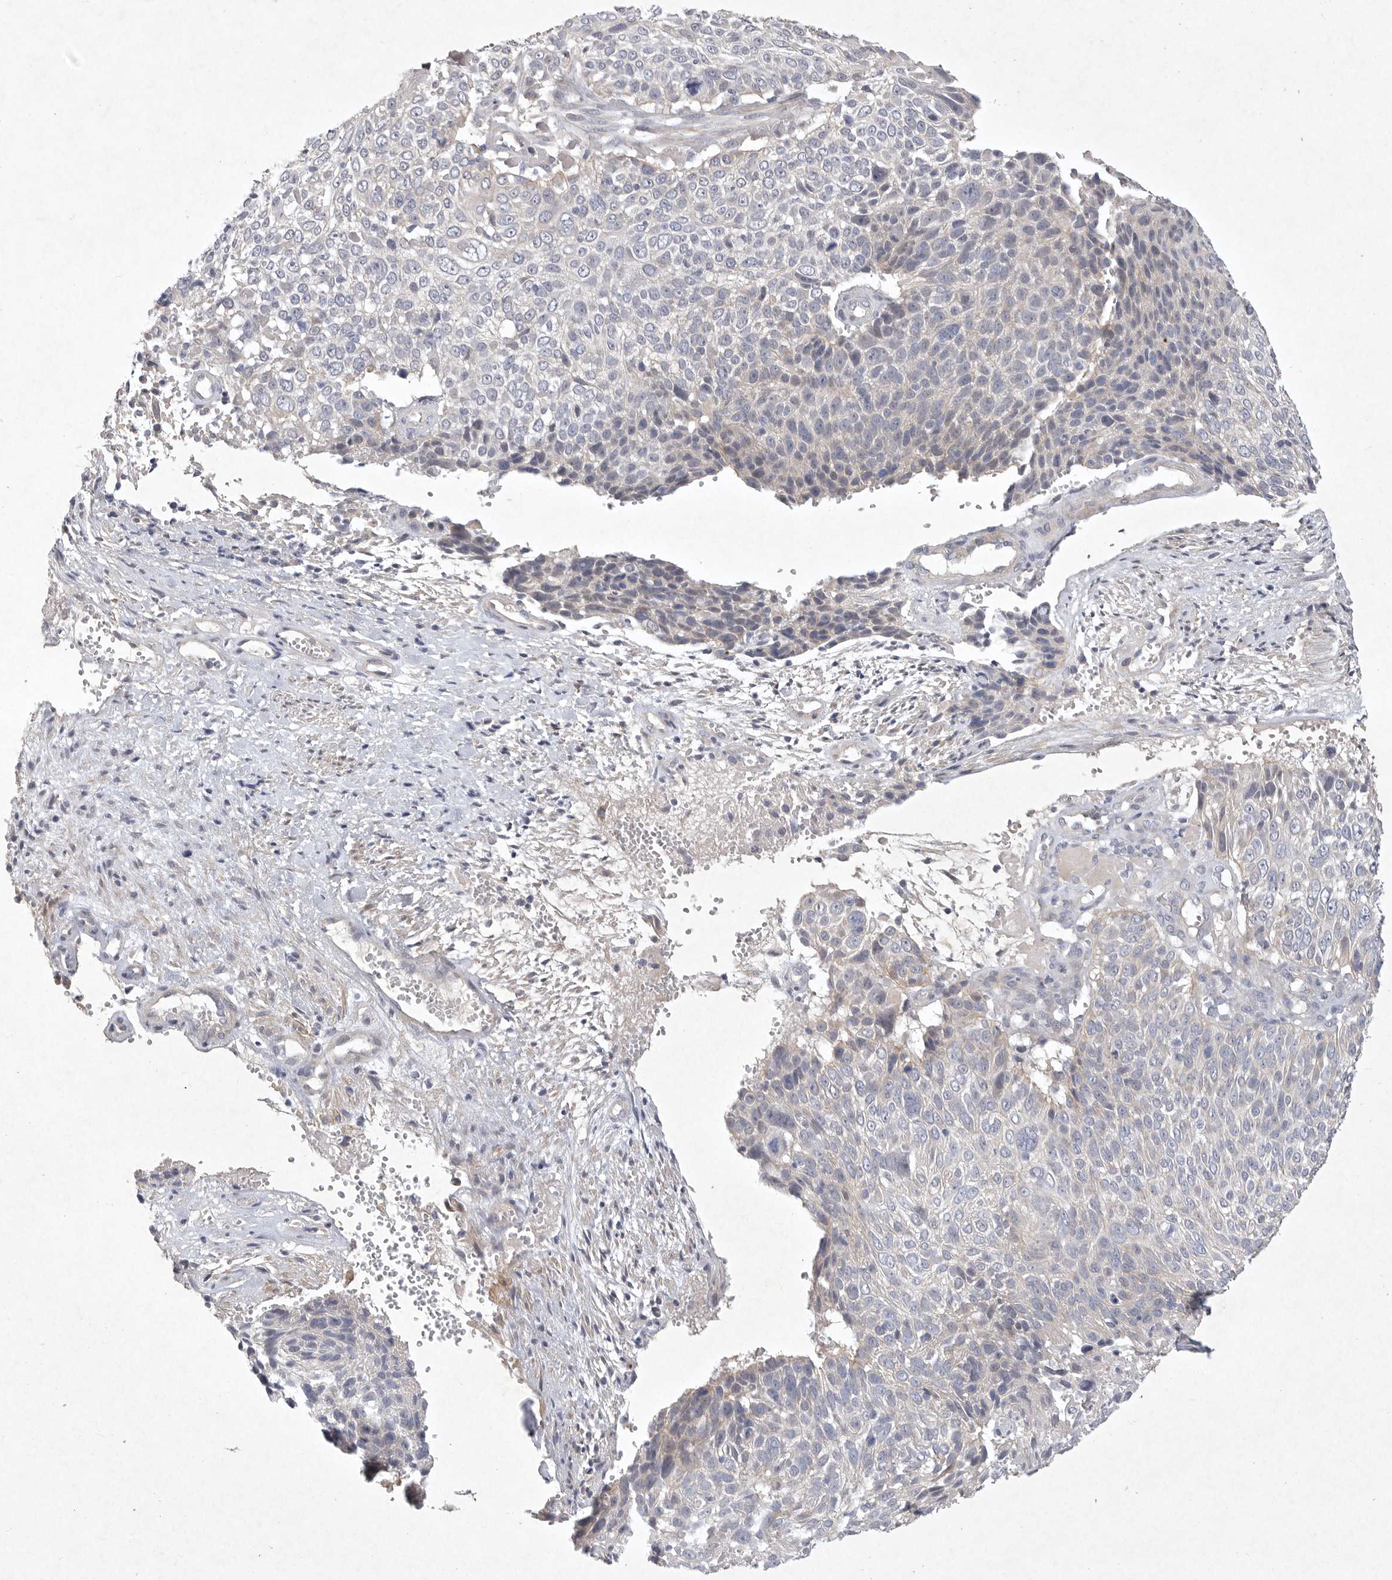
{"staining": {"intensity": "negative", "quantity": "none", "location": "none"}, "tissue": "cervical cancer", "cell_type": "Tumor cells", "image_type": "cancer", "snomed": [{"axis": "morphology", "description": "Squamous cell carcinoma, NOS"}, {"axis": "topography", "description": "Cervix"}], "caption": "The photomicrograph demonstrates no significant staining in tumor cells of cervical cancer (squamous cell carcinoma).", "gene": "BZW2", "patient": {"sex": "female", "age": 74}}